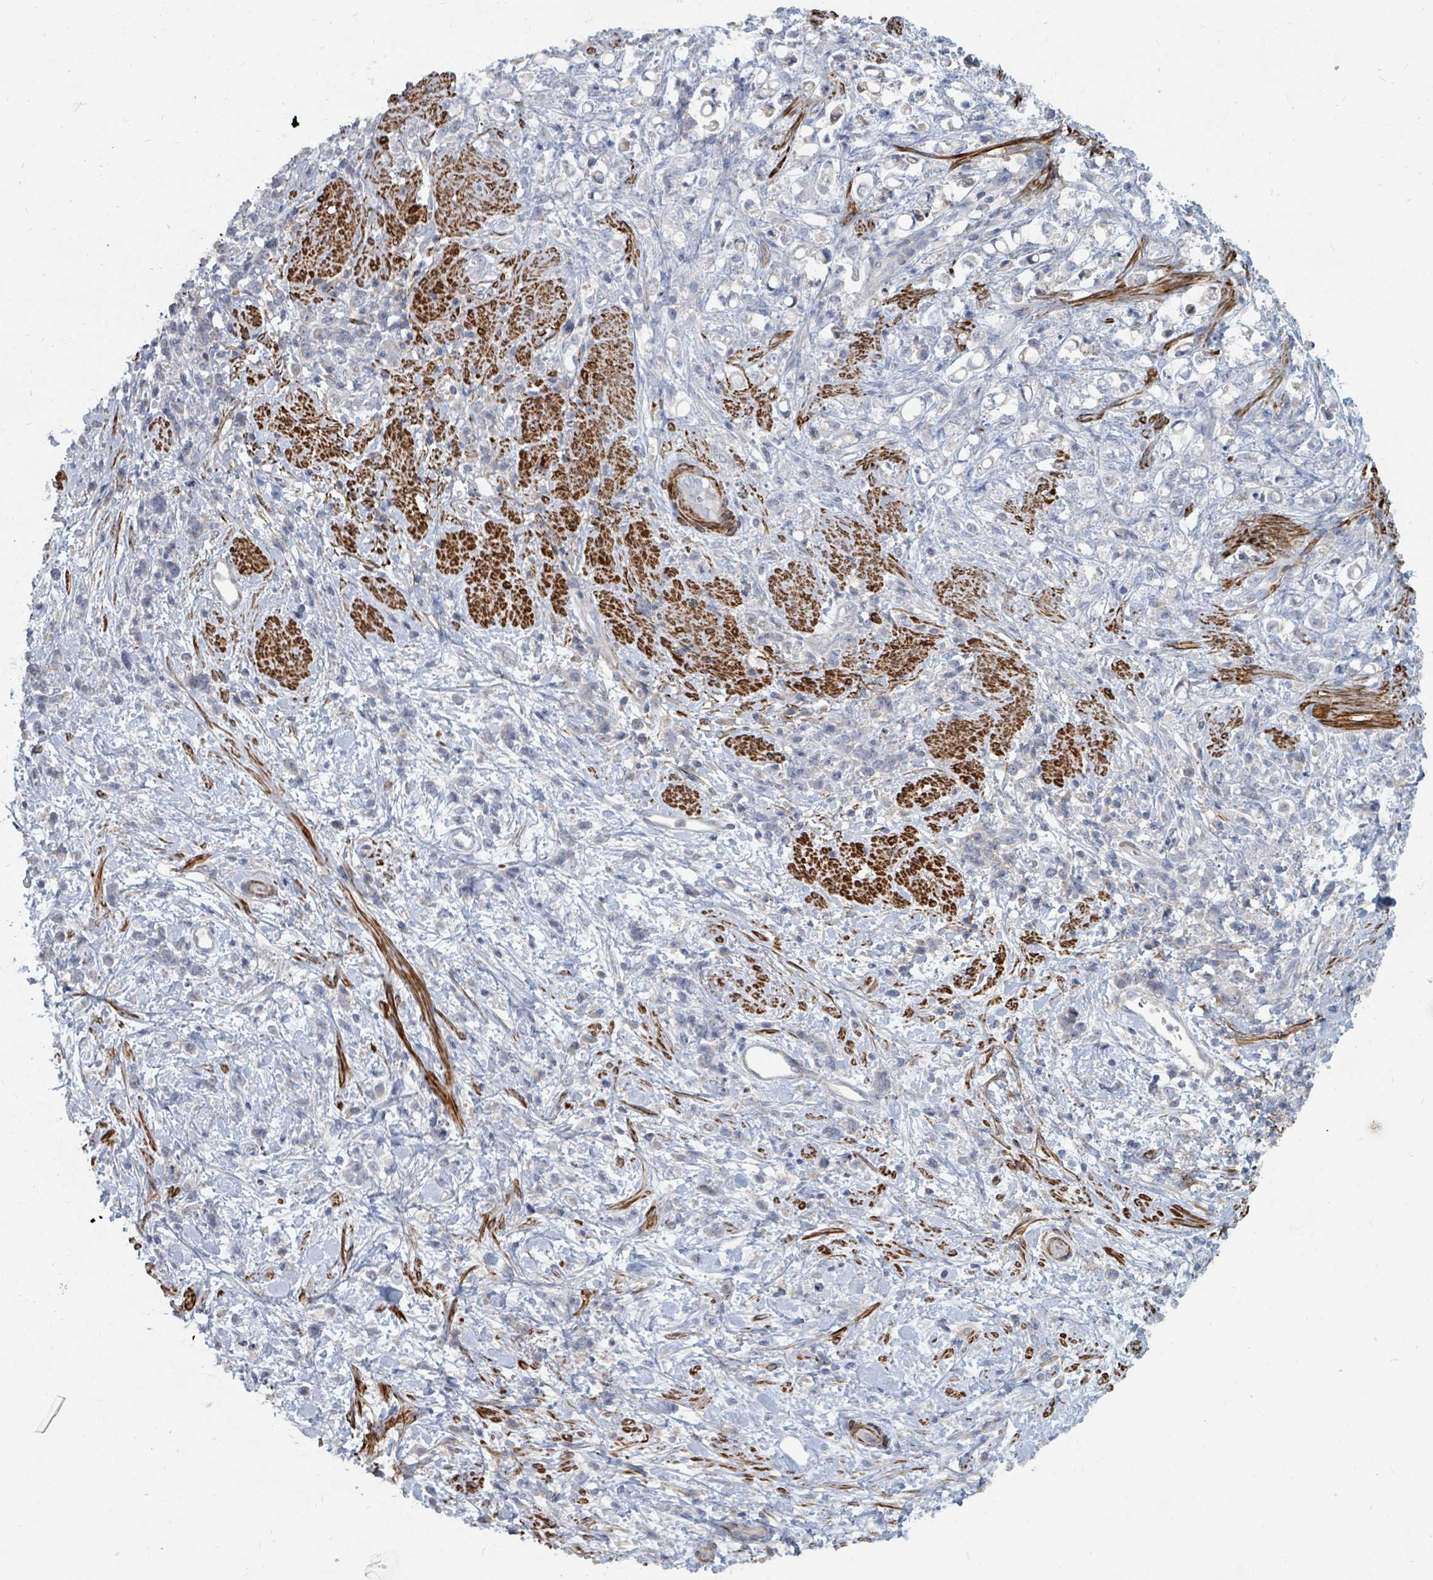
{"staining": {"intensity": "negative", "quantity": "none", "location": "none"}, "tissue": "stomach cancer", "cell_type": "Tumor cells", "image_type": "cancer", "snomed": [{"axis": "morphology", "description": "Adenocarcinoma, NOS"}, {"axis": "topography", "description": "Stomach"}], "caption": "Stomach cancer (adenocarcinoma) stained for a protein using IHC reveals no staining tumor cells.", "gene": "ARGFX", "patient": {"sex": "female", "age": 60}}